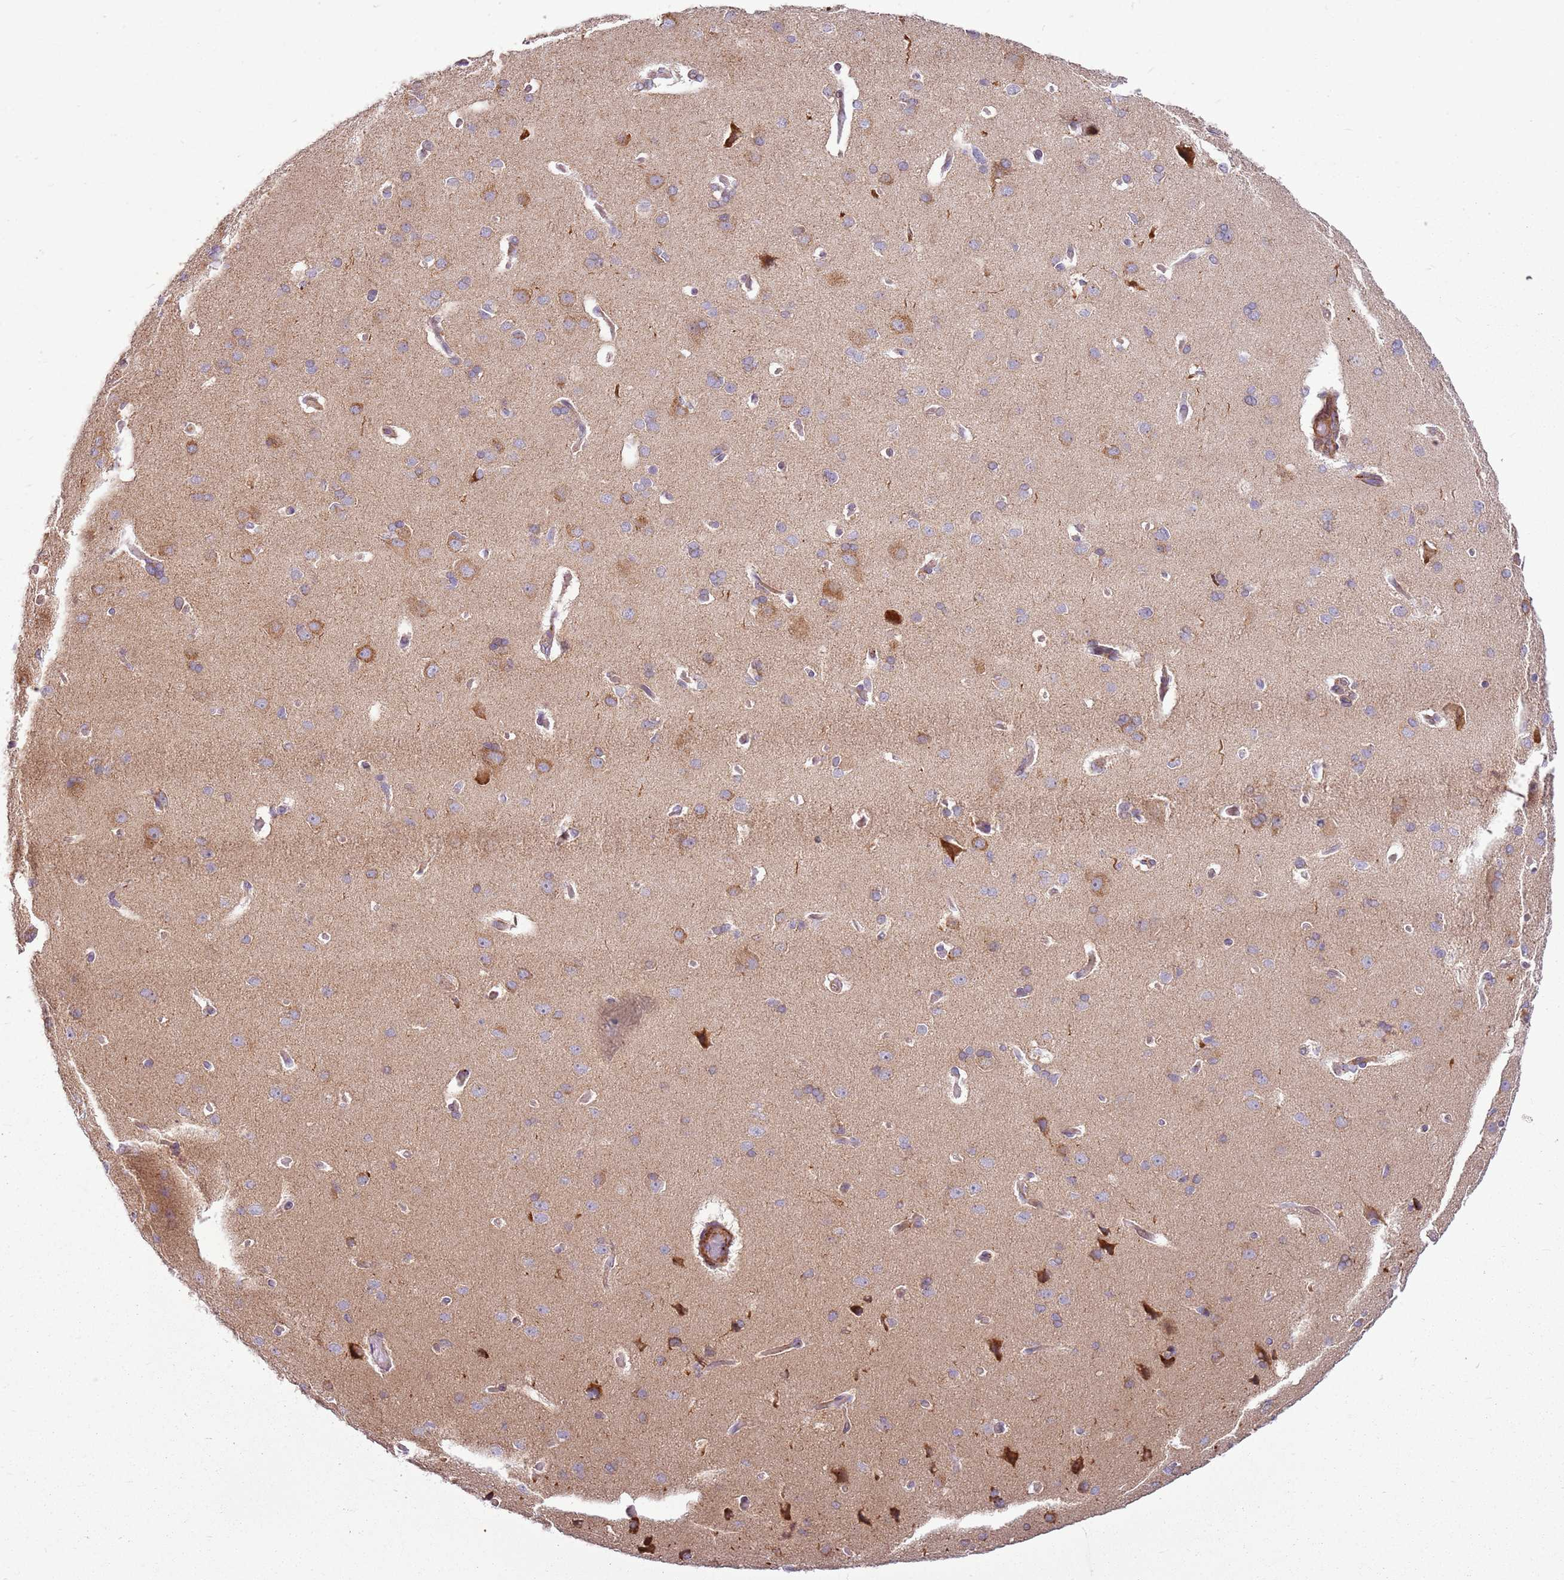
{"staining": {"intensity": "strong", "quantity": "25%-75%", "location": "cytoplasmic/membranous"}, "tissue": "cerebral cortex", "cell_type": "Endothelial cells", "image_type": "normal", "snomed": [{"axis": "morphology", "description": "Normal tissue, NOS"}, {"axis": "topography", "description": "Cerebral cortex"}], "caption": "IHC histopathology image of unremarkable cerebral cortex: cerebral cortex stained using immunohistochemistry (IHC) demonstrates high levels of strong protein expression localized specifically in the cytoplasmic/membranous of endothelial cells, appearing as a cytoplasmic/membranous brown color.", "gene": "PVRIG", "patient": {"sex": "male", "age": 62}}